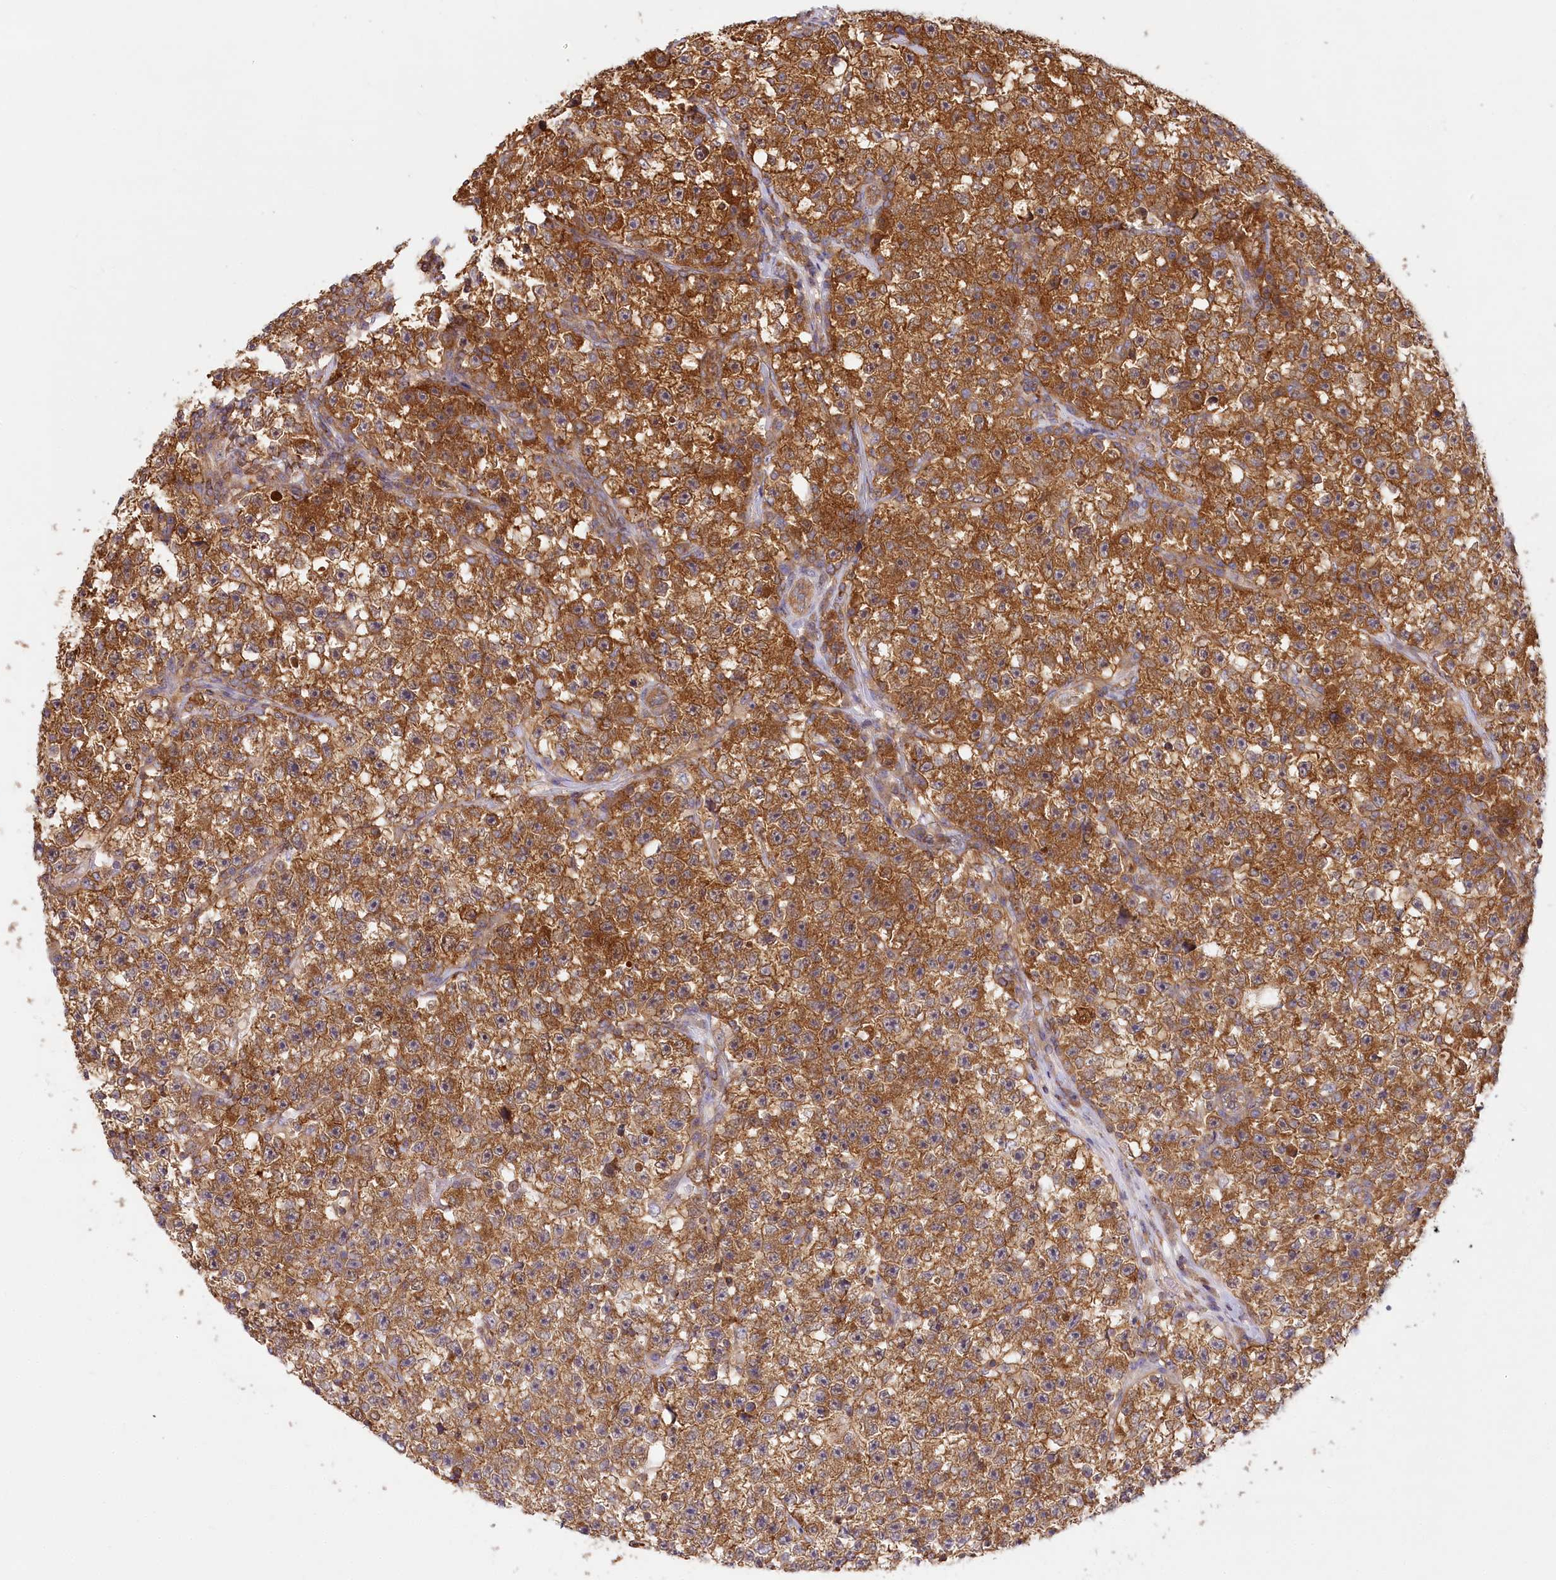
{"staining": {"intensity": "strong", "quantity": ">75%", "location": "cytoplasmic/membranous"}, "tissue": "testis cancer", "cell_type": "Tumor cells", "image_type": "cancer", "snomed": [{"axis": "morphology", "description": "Seminoma, NOS"}, {"axis": "topography", "description": "Testis"}], "caption": "A micrograph showing strong cytoplasmic/membranous expression in approximately >75% of tumor cells in testis cancer, as visualized by brown immunohistochemical staining.", "gene": "UMPS", "patient": {"sex": "male", "age": 22}}